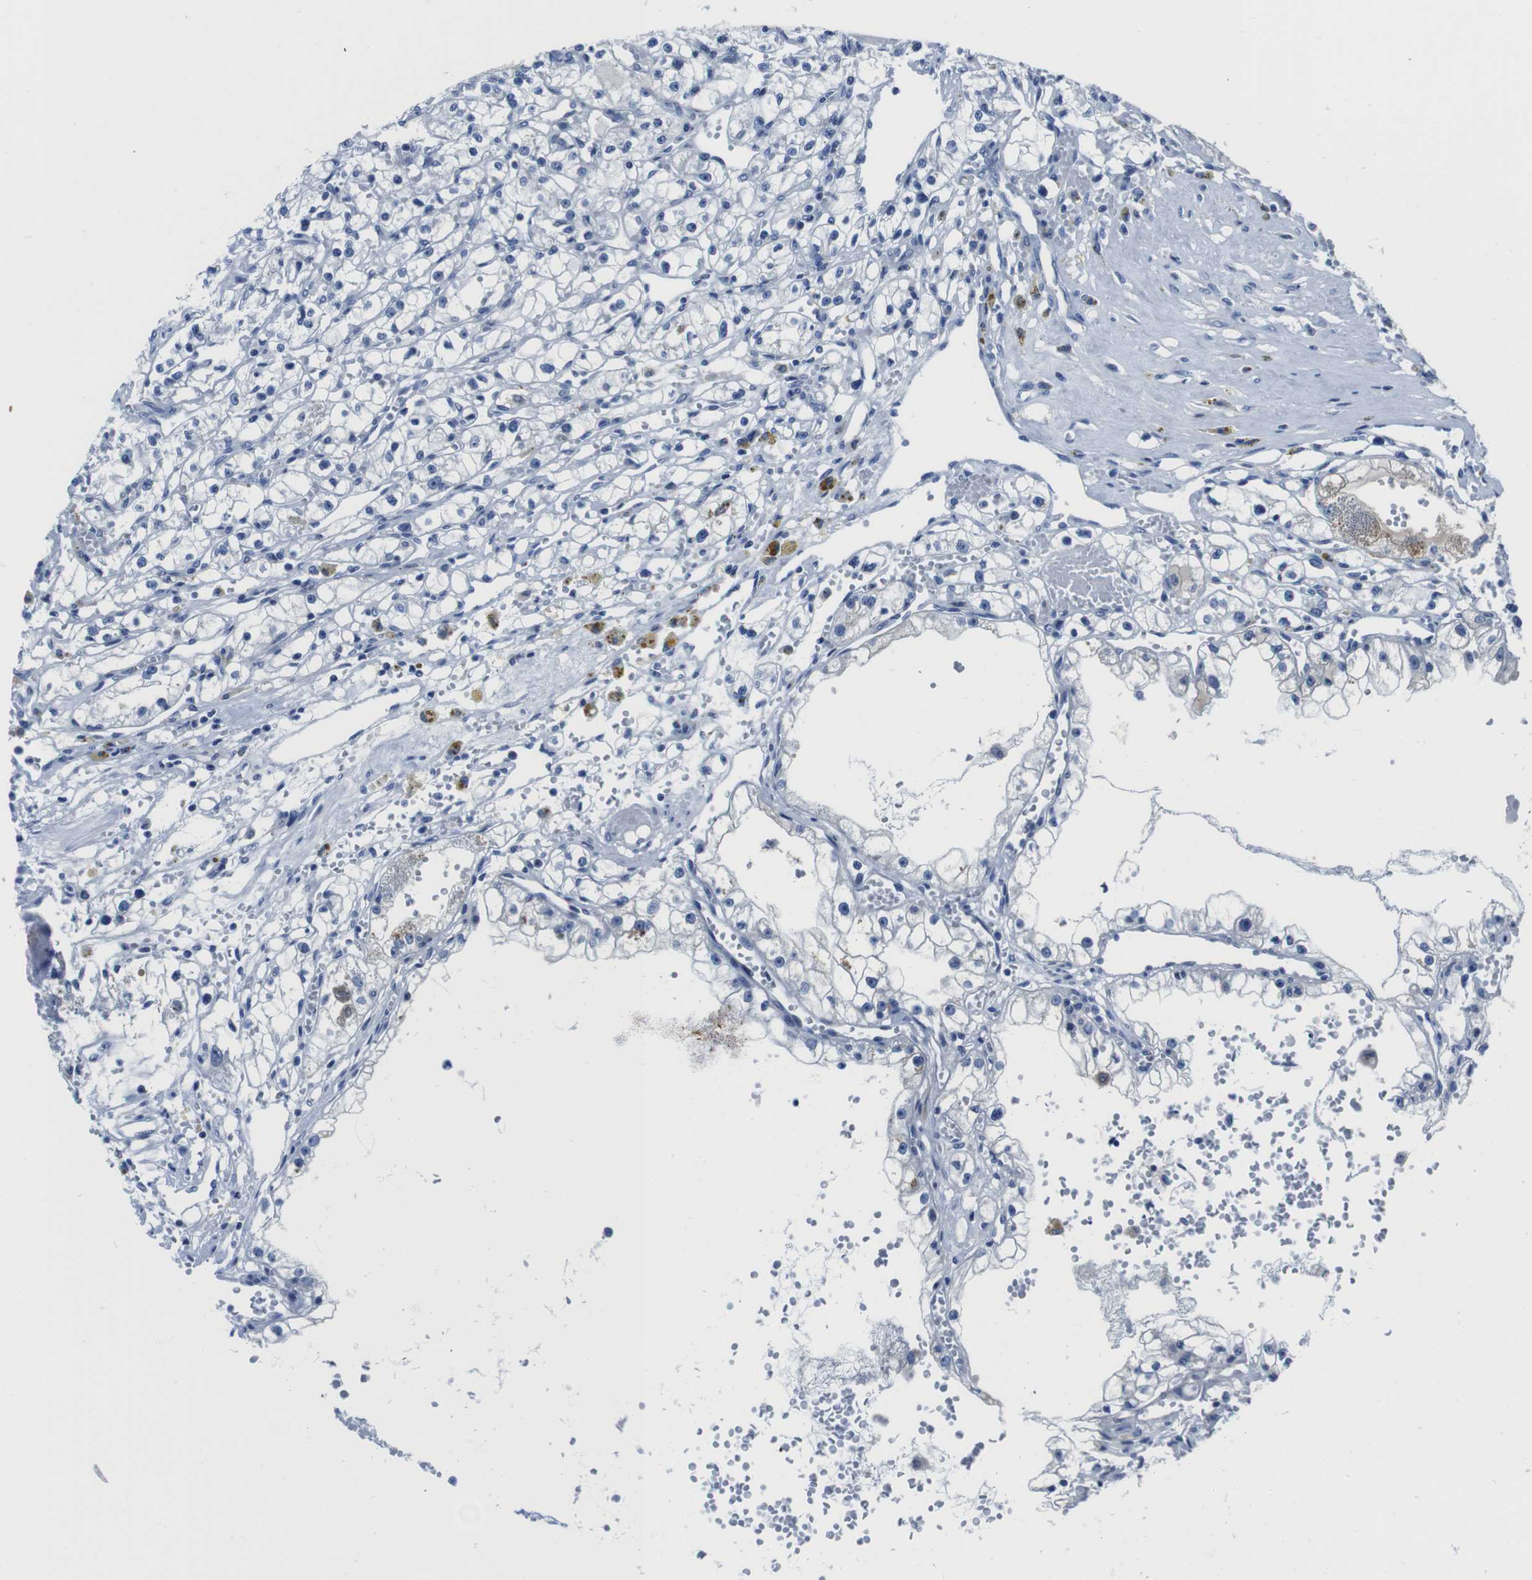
{"staining": {"intensity": "negative", "quantity": "none", "location": "none"}, "tissue": "renal cancer", "cell_type": "Tumor cells", "image_type": "cancer", "snomed": [{"axis": "morphology", "description": "Adenocarcinoma, NOS"}, {"axis": "topography", "description": "Kidney"}], "caption": "Immunohistochemical staining of renal cancer (adenocarcinoma) demonstrates no significant positivity in tumor cells. The staining is performed using DAB (3,3'-diaminobenzidine) brown chromogen with nuclei counter-stained in using hematoxylin.", "gene": "EIF4A1", "patient": {"sex": "male", "age": 56}}